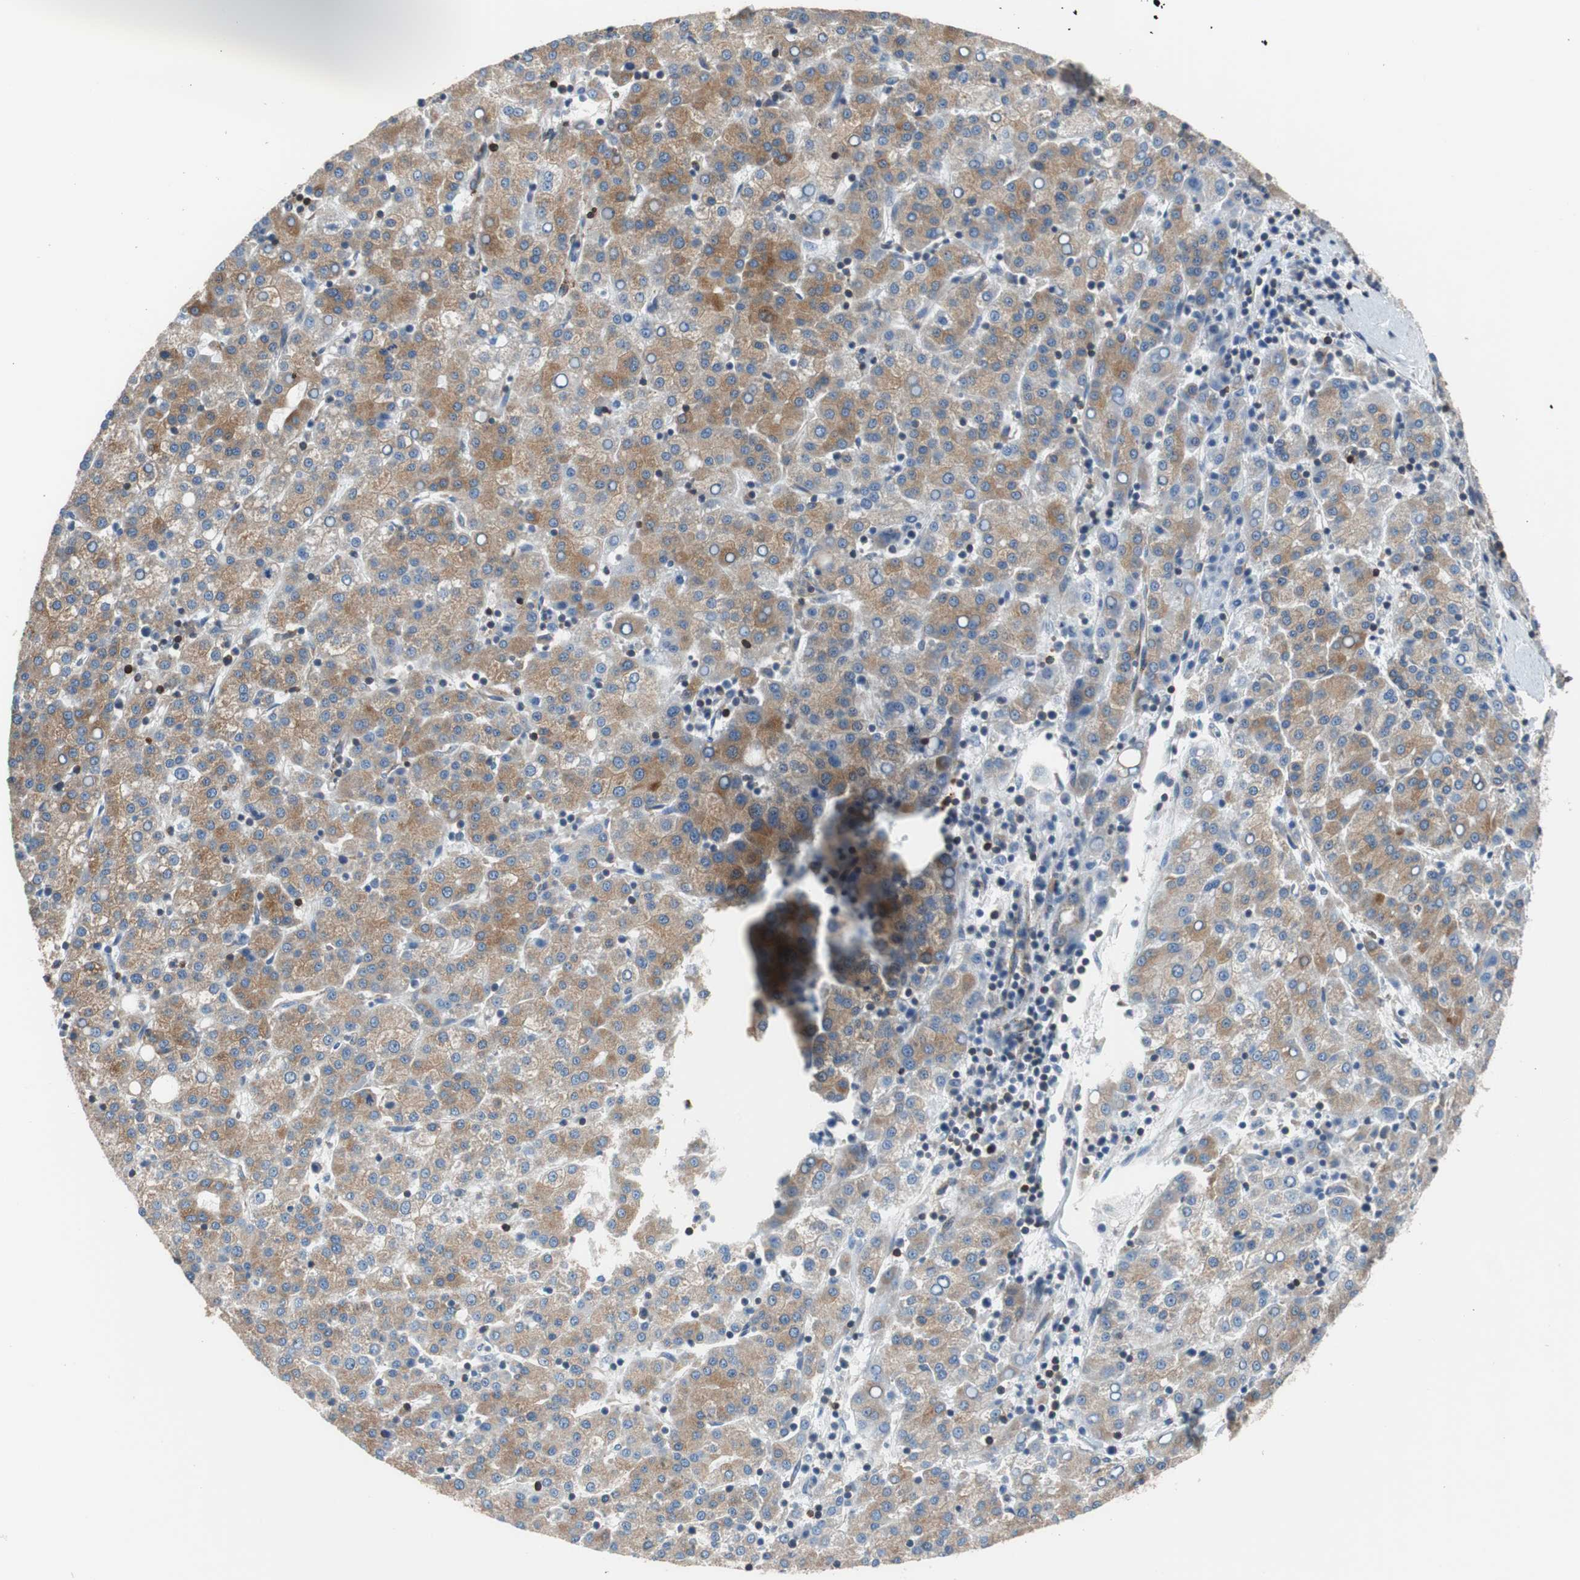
{"staining": {"intensity": "moderate", "quantity": ">75%", "location": "cytoplasmic/membranous"}, "tissue": "liver cancer", "cell_type": "Tumor cells", "image_type": "cancer", "snomed": [{"axis": "morphology", "description": "Carcinoma, Hepatocellular, NOS"}, {"axis": "topography", "description": "Liver"}], "caption": "Immunohistochemical staining of human liver cancer exhibits moderate cytoplasmic/membranous protein staining in approximately >75% of tumor cells. The protein of interest is stained brown, and the nuclei are stained in blue (DAB (3,3'-diaminobenzidine) IHC with brightfield microscopy, high magnification).", "gene": "PBXIP1", "patient": {"sex": "female", "age": 58}}